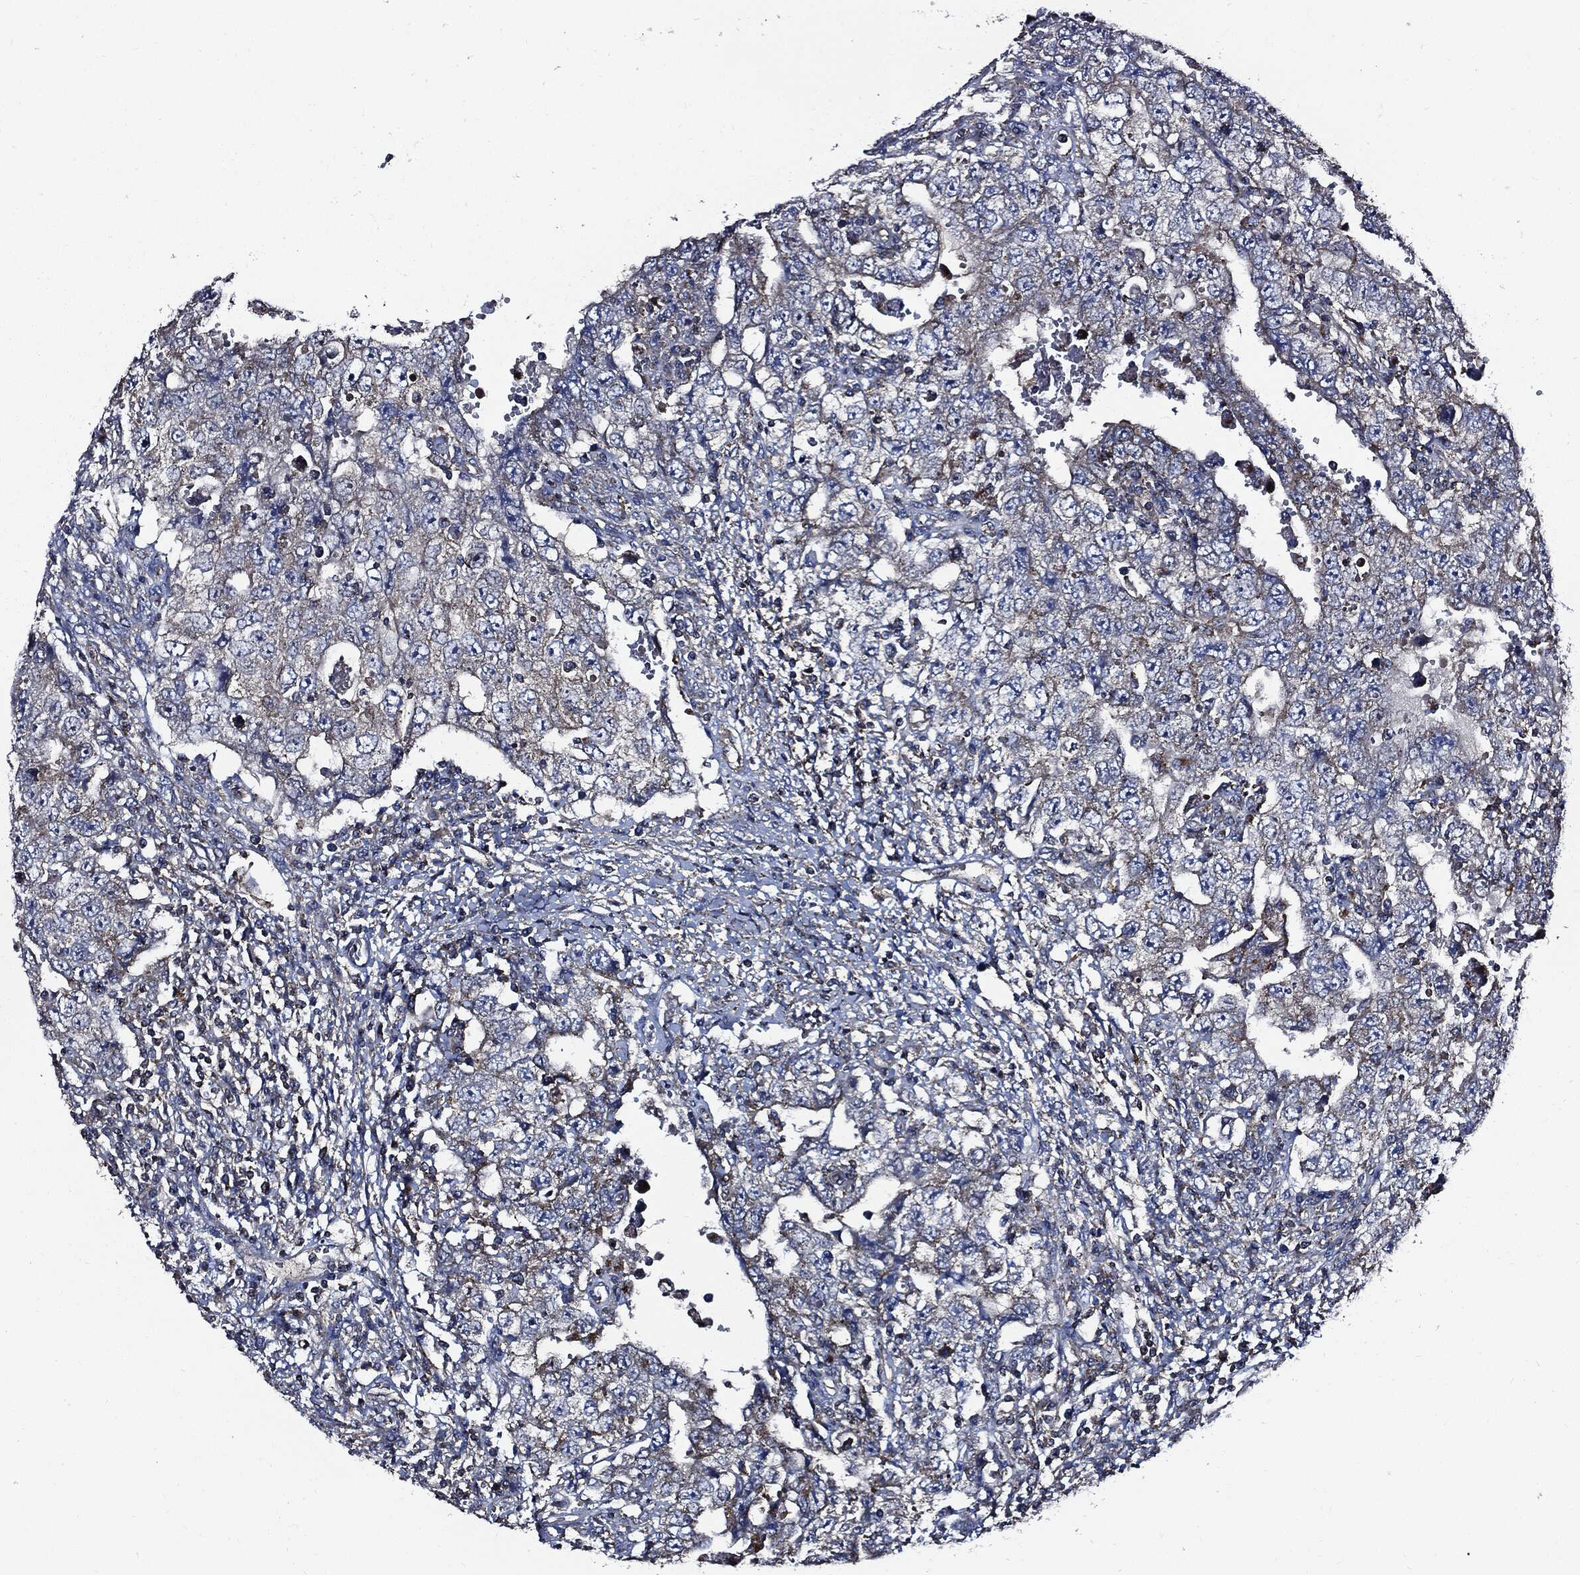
{"staining": {"intensity": "negative", "quantity": "none", "location": "none"}, "tissue": "testis cancer", "cell_type": "Tumor cells", "image_type": "cancer", "snomed": [{"axis": "morphology", "description": "Carcinoma, Embryonal, NOS"}, {"axis": "topography", "description": "Testis"}], "caption": "Testis embryonal carcinoma stained for a protein using immunohistochemistry (IHC) exhibits no staining tumor cells.", "gene": "PDCD6IP", "patient": {"sex": "male", "age": 26}}